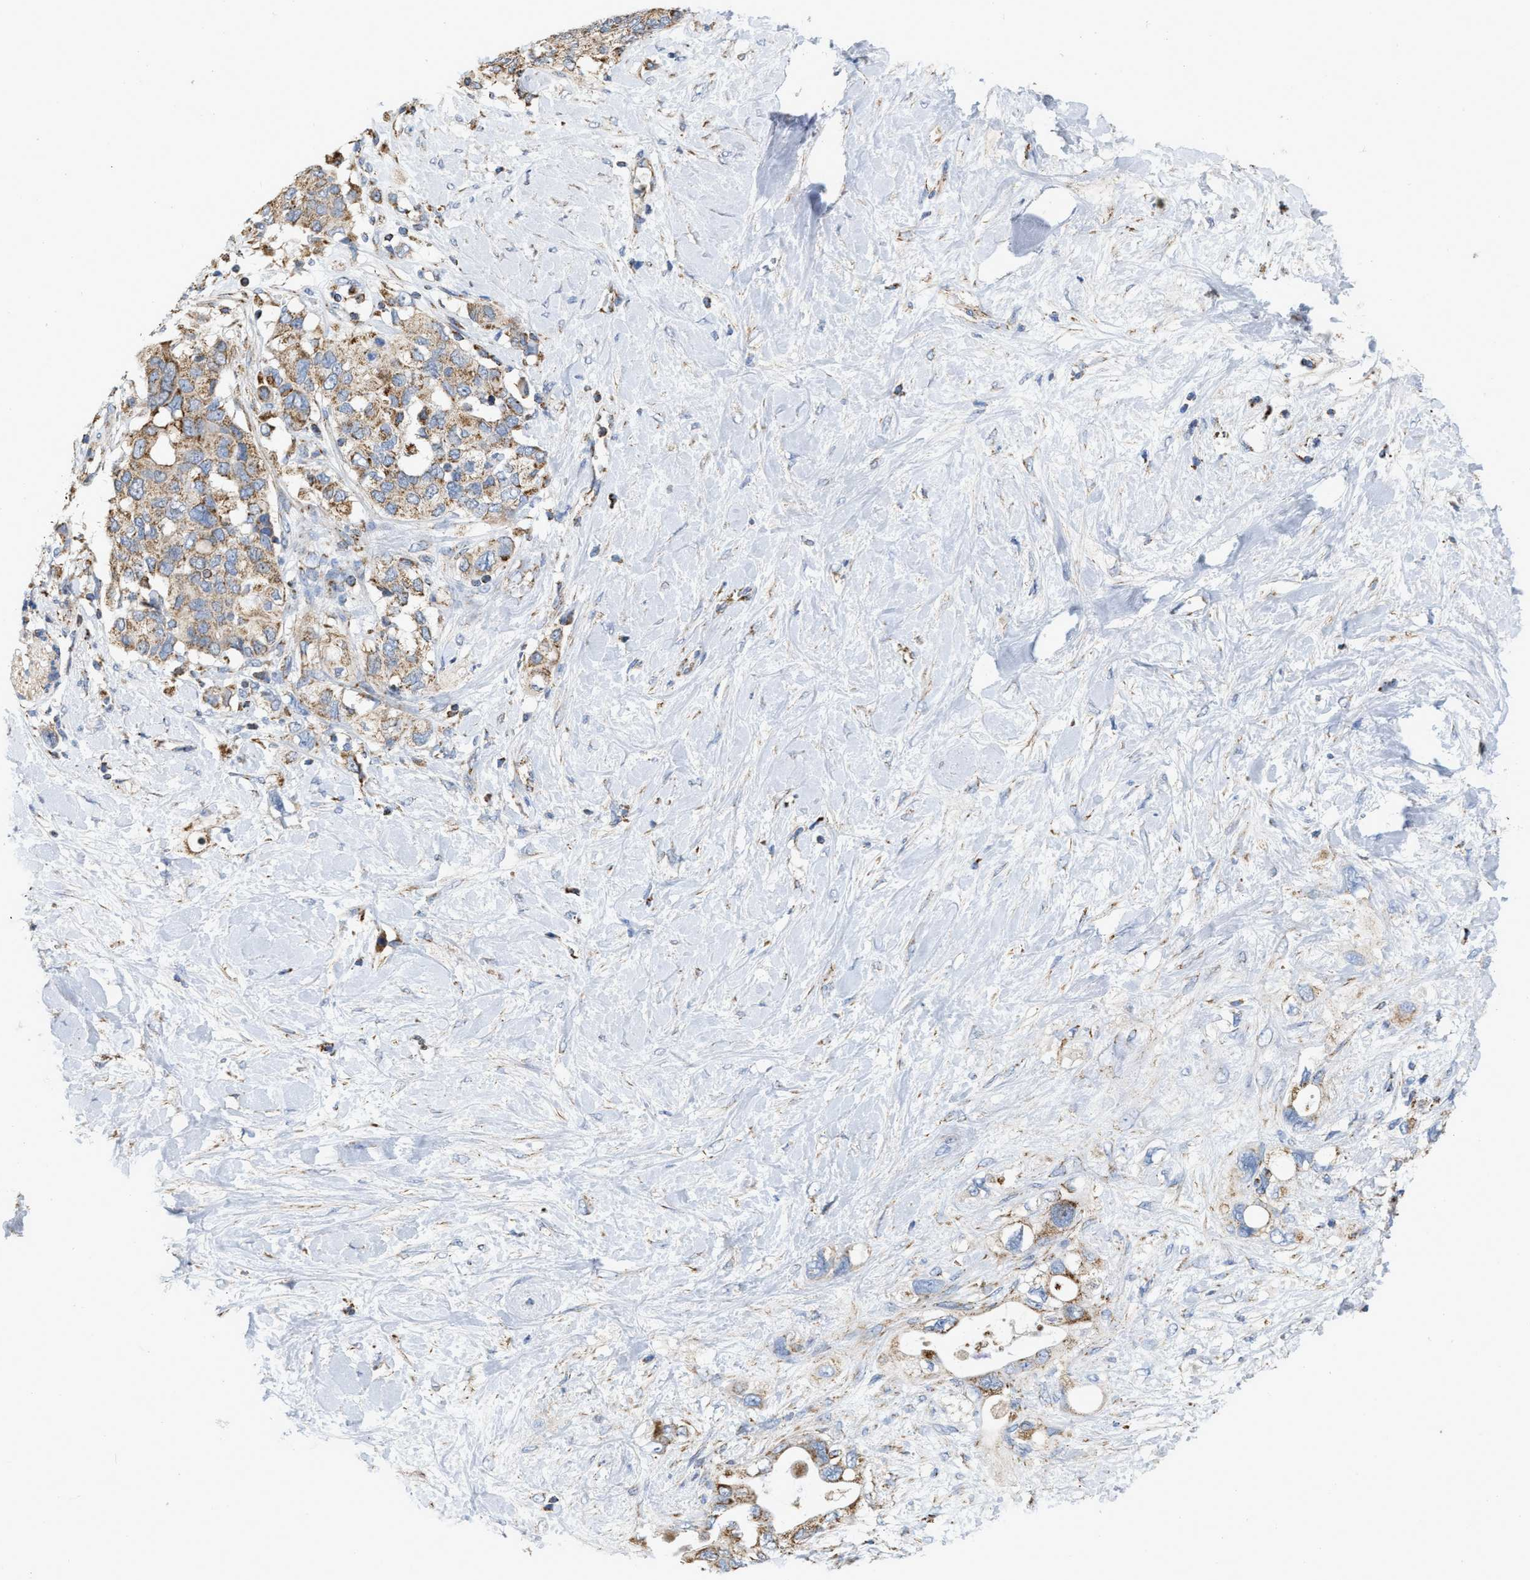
{"staining": {"intensity": "weak", "quantity": ">75%", "location": "cytoplasmic/membranous"}, "tissue": "pancreatic cancer", "cell_type": "Tumor cells", "image_type": "cancer", "snomed": [{"axis": "morphology", "description": "Adenocarcinoma, NOS"}, {"axis": "topography", "description": "Pancreas"}], "caption": "Adenocarcinoma (pancreatic) tissue displays weak cytoplasmic/membranous positivity in approximately >75% of tumor cells, visualized by immunohistochemistry.", "gene": "CBLB", "patient": {"sex": "female", "age": 56}}